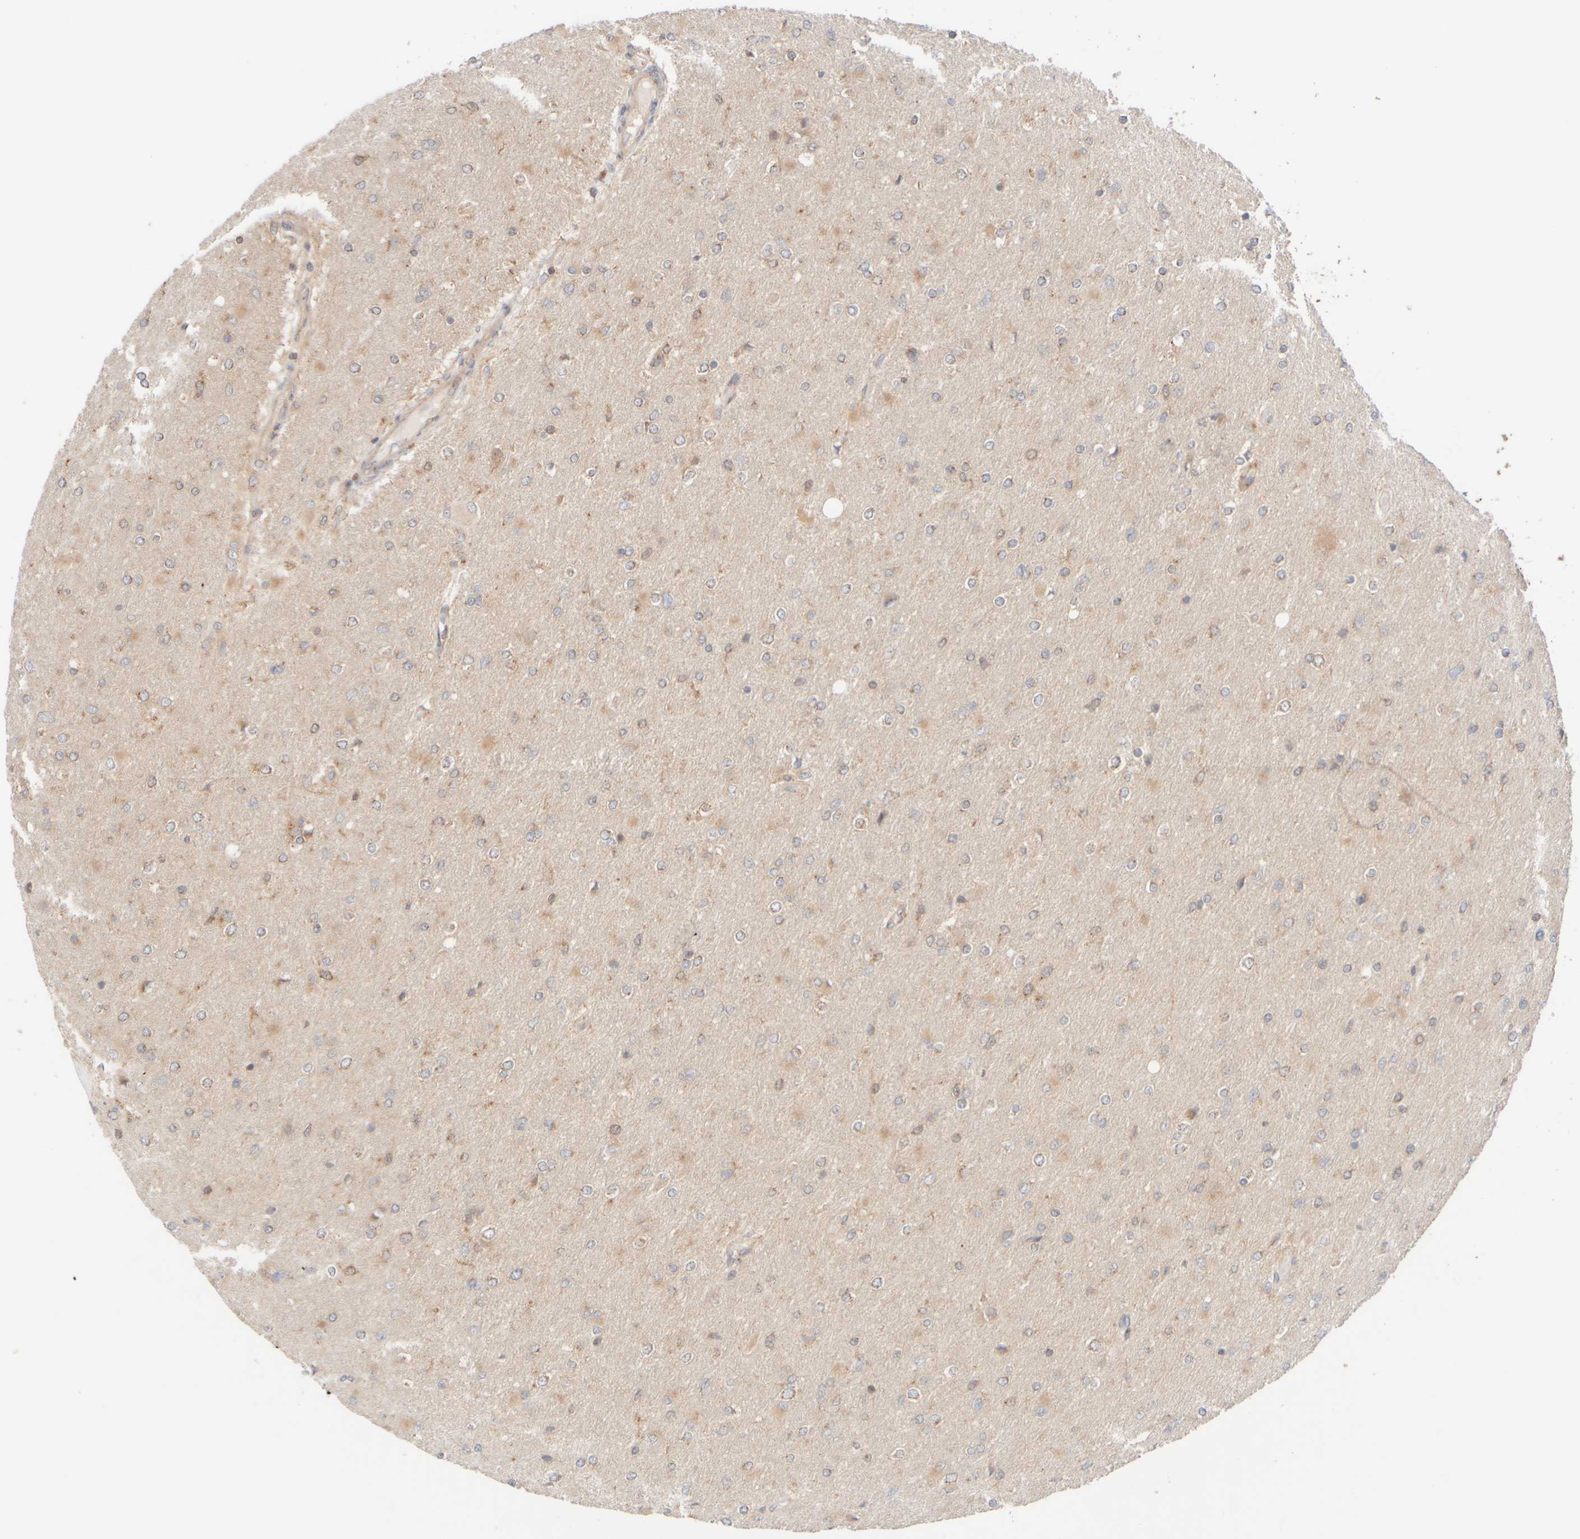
{"staining": {"intensity": "weak", "quantity": "25%-75%", "location": "cytoplasmic/membranous"}, "tissue": "glioma", "cell_type": "Tumor cells", "image_type": "cancer", "snomed": [{"axis": "morphology", "description": "Glioma, malignant, High grade"}, {"axis": "topography", "description": "Cerebral cortex"}], "caption": "Malignant glioma (high-grade) stained with DAB immunohistochemistry displays low levels of weak cytoplasmic/membranous staining in approximately 25%-75% of tumor cells.", "gene": "RABEP1", "patient": {"sex": "female", "age": 36}}